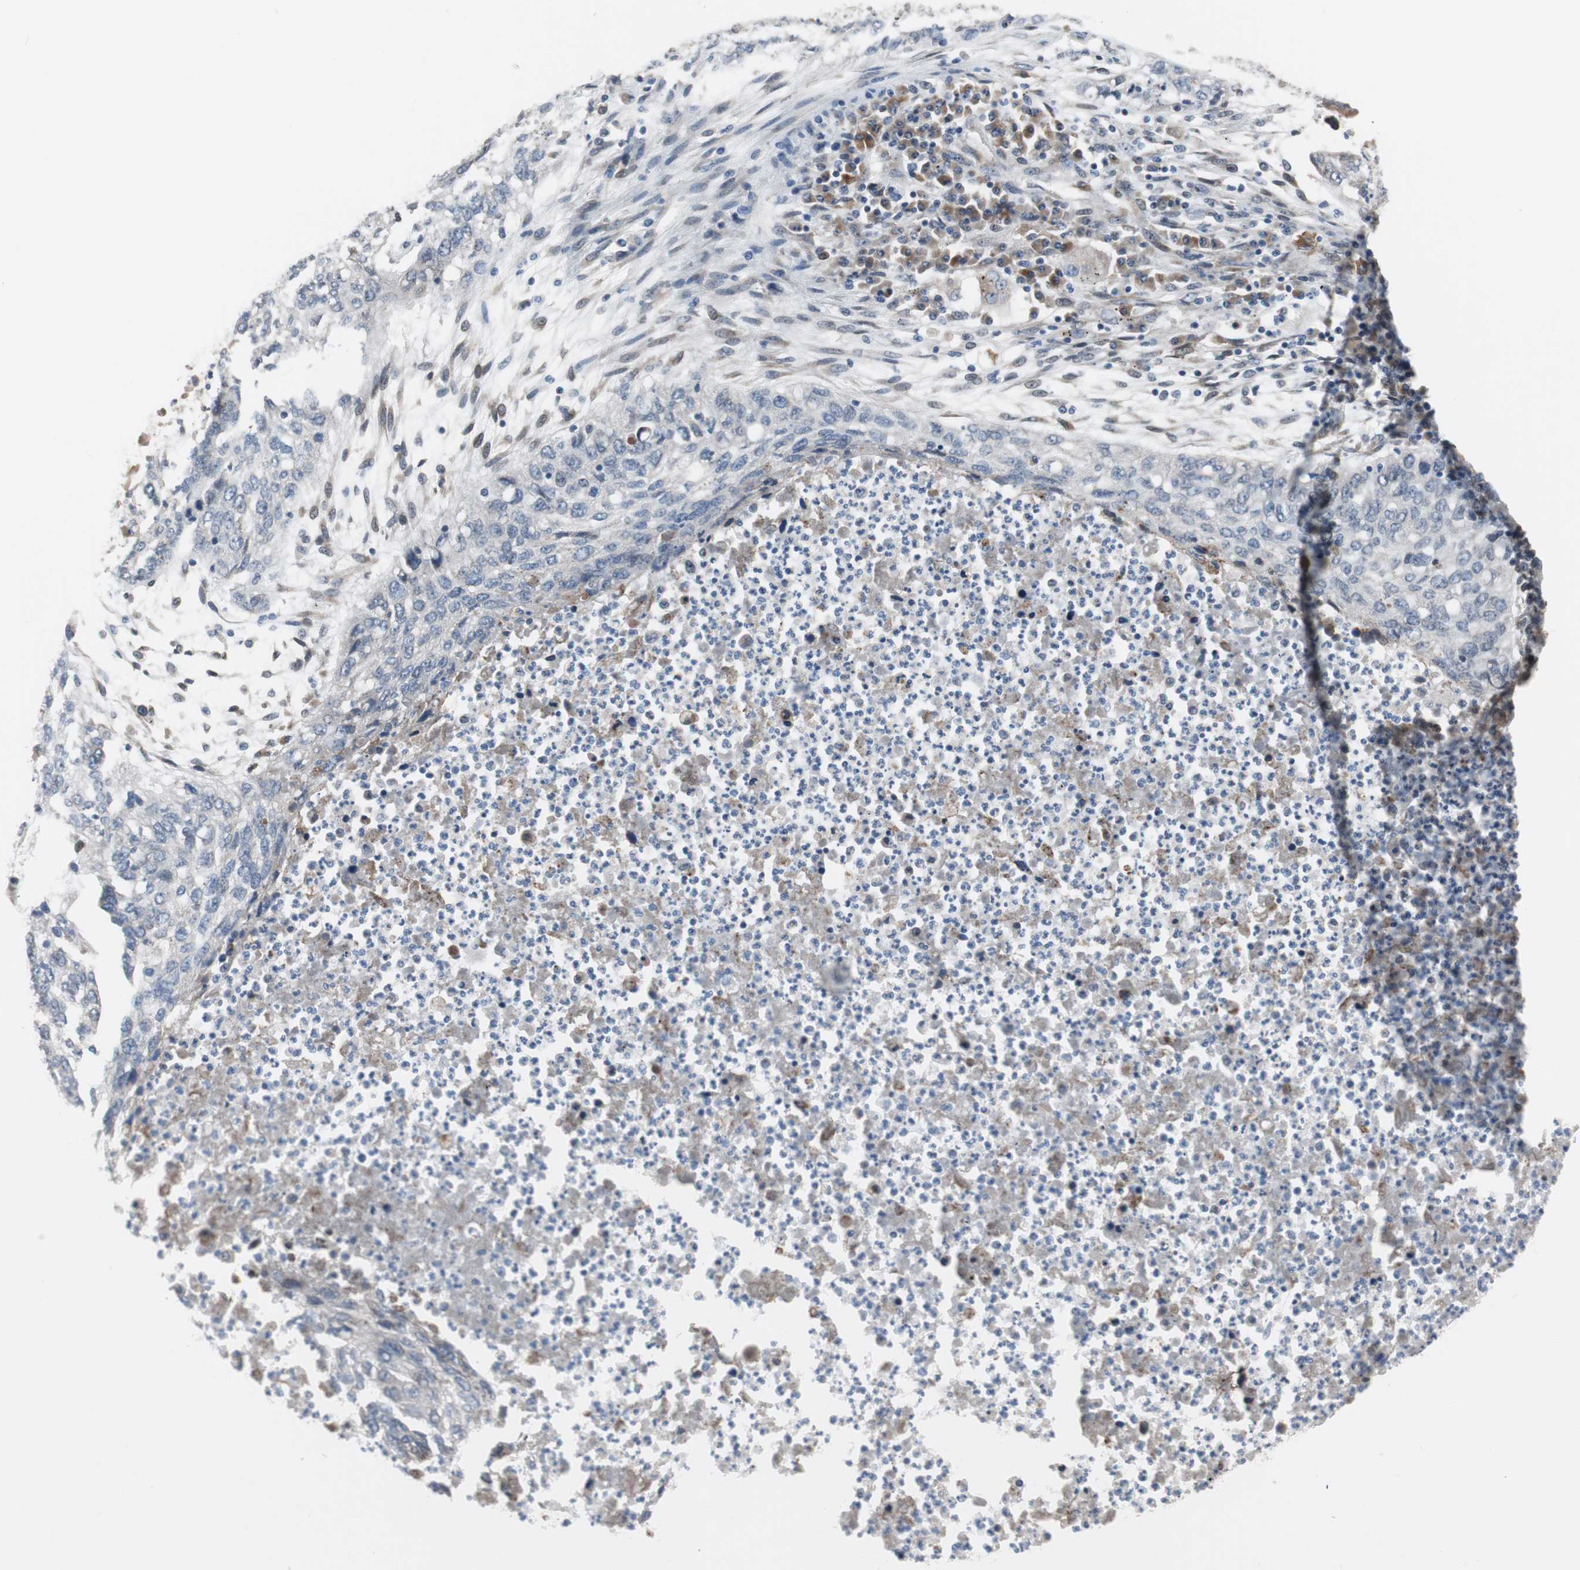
{"staining": {"intensity": "weak", "quantity": "25%-75%", "location": "cytoplasmic/membranous"}, "tissue": "lung cancer", "cell_type": "Tumor cells", "image_type": "cancer", "snomed": [{"axis": "morphology", "description": "Squamous cell carcinoma, NOS"}, {"axis": "topography", "description": "Lung"}], "caption": "Tumor cells display low levels of weak cytoplasmic/membranous expression in approximately 25%-75% of cells in lung squamous cell carcinoma. (DAB (3,3'-diaminobenzidine) IHC with brightfield microscopy, high magnification).", "gene": "TMED7", "patient": {"sex": "female", "age": 63}}